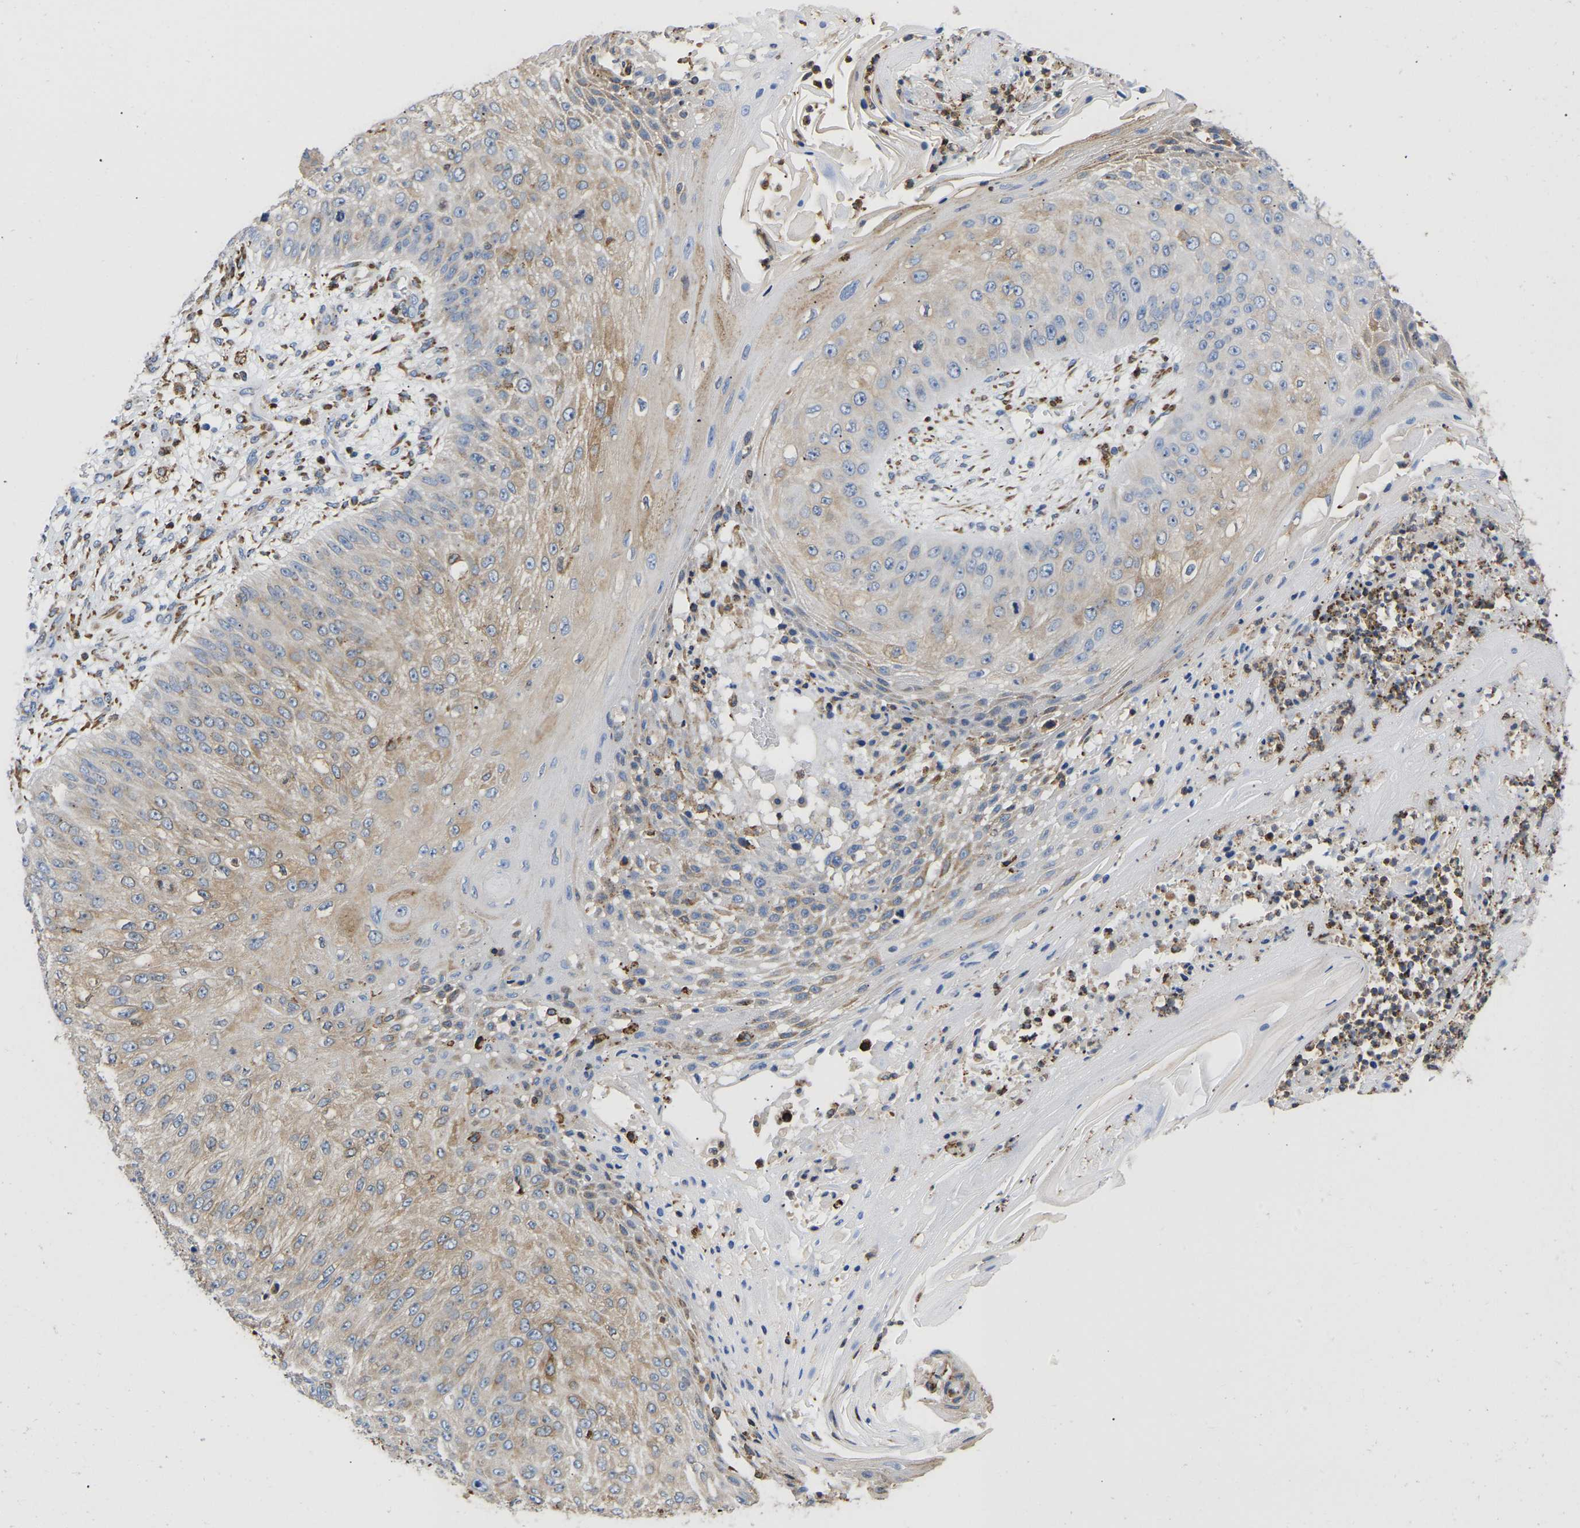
{"staining": {"intensity": "weak", "quantity": "25%-75%", "location": "cytoplasmic/membranous"}, "tissue": "skin cancer", "cell_type": "Tumor cells", "image_type": "cancer", "snomed": [{"axis": "morphology", "description": "Squamous cell carcinoma, NOS"}, {"axis": "topography", "description": "Skin"}], "caption": "Immunohistochemical staining of human skin cancer shows low levels of weak cytoplasmic/membranous expression in about 25%-75% of tumor cells.", "gene": "P4HB", "patient": {"sex": "female", "age": 80}}